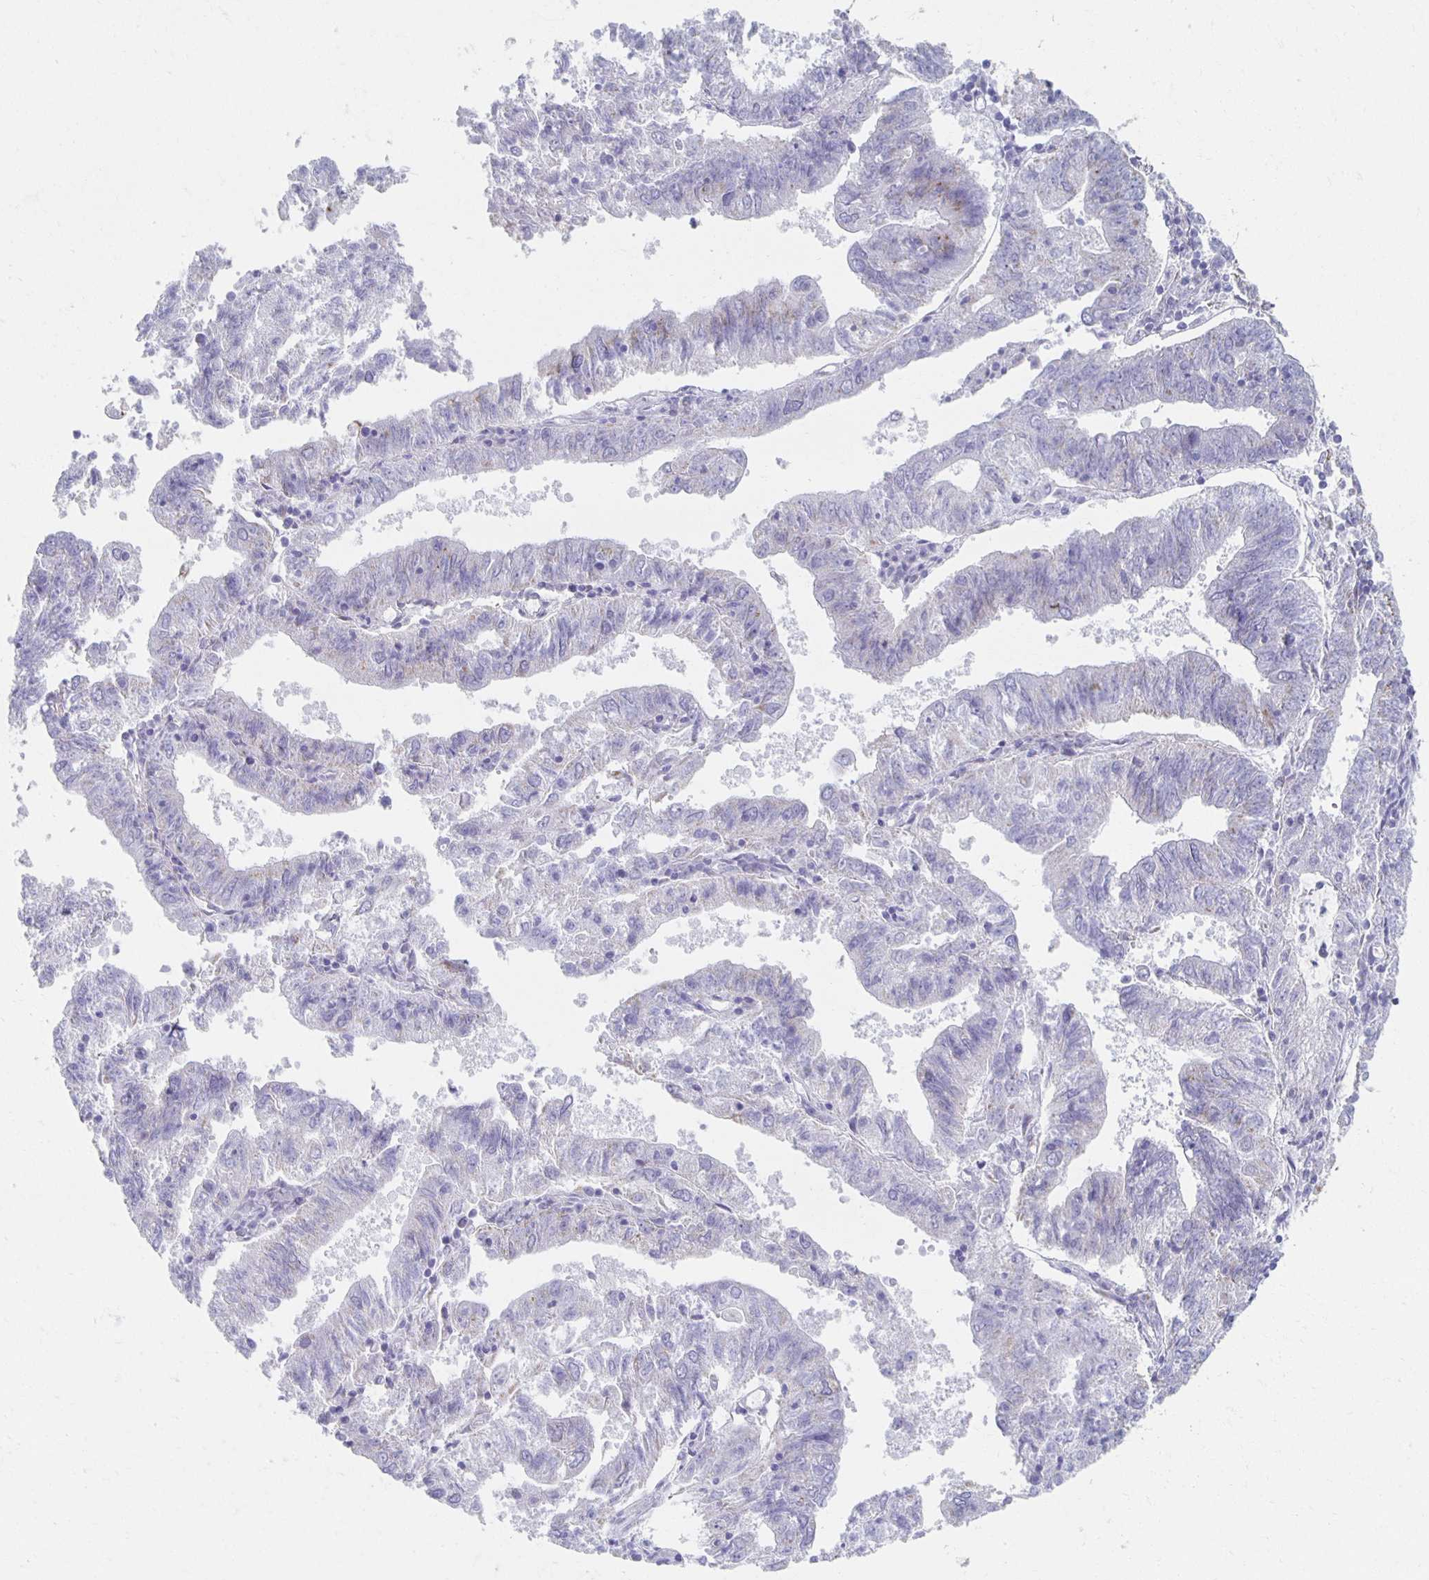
{"staining": {"intensity": "negative", "quantity": "none", "location": "none"}, "tissue": "endometrial cancer", "cell_type": "Tumor cells", "image_type": "cancer", "snomed": [{"axis": "morphology", "description": "Adenocarcinoma, NOS"}, {"axis": "topography", "description": "Endometrium"}], "caption": "A histopathology image of human endometrial cancer (adenocarcinoma) is negative for staining in tumor cells.", "gene": "TEX44", "patient": {"sex": "female", "age": 82}}